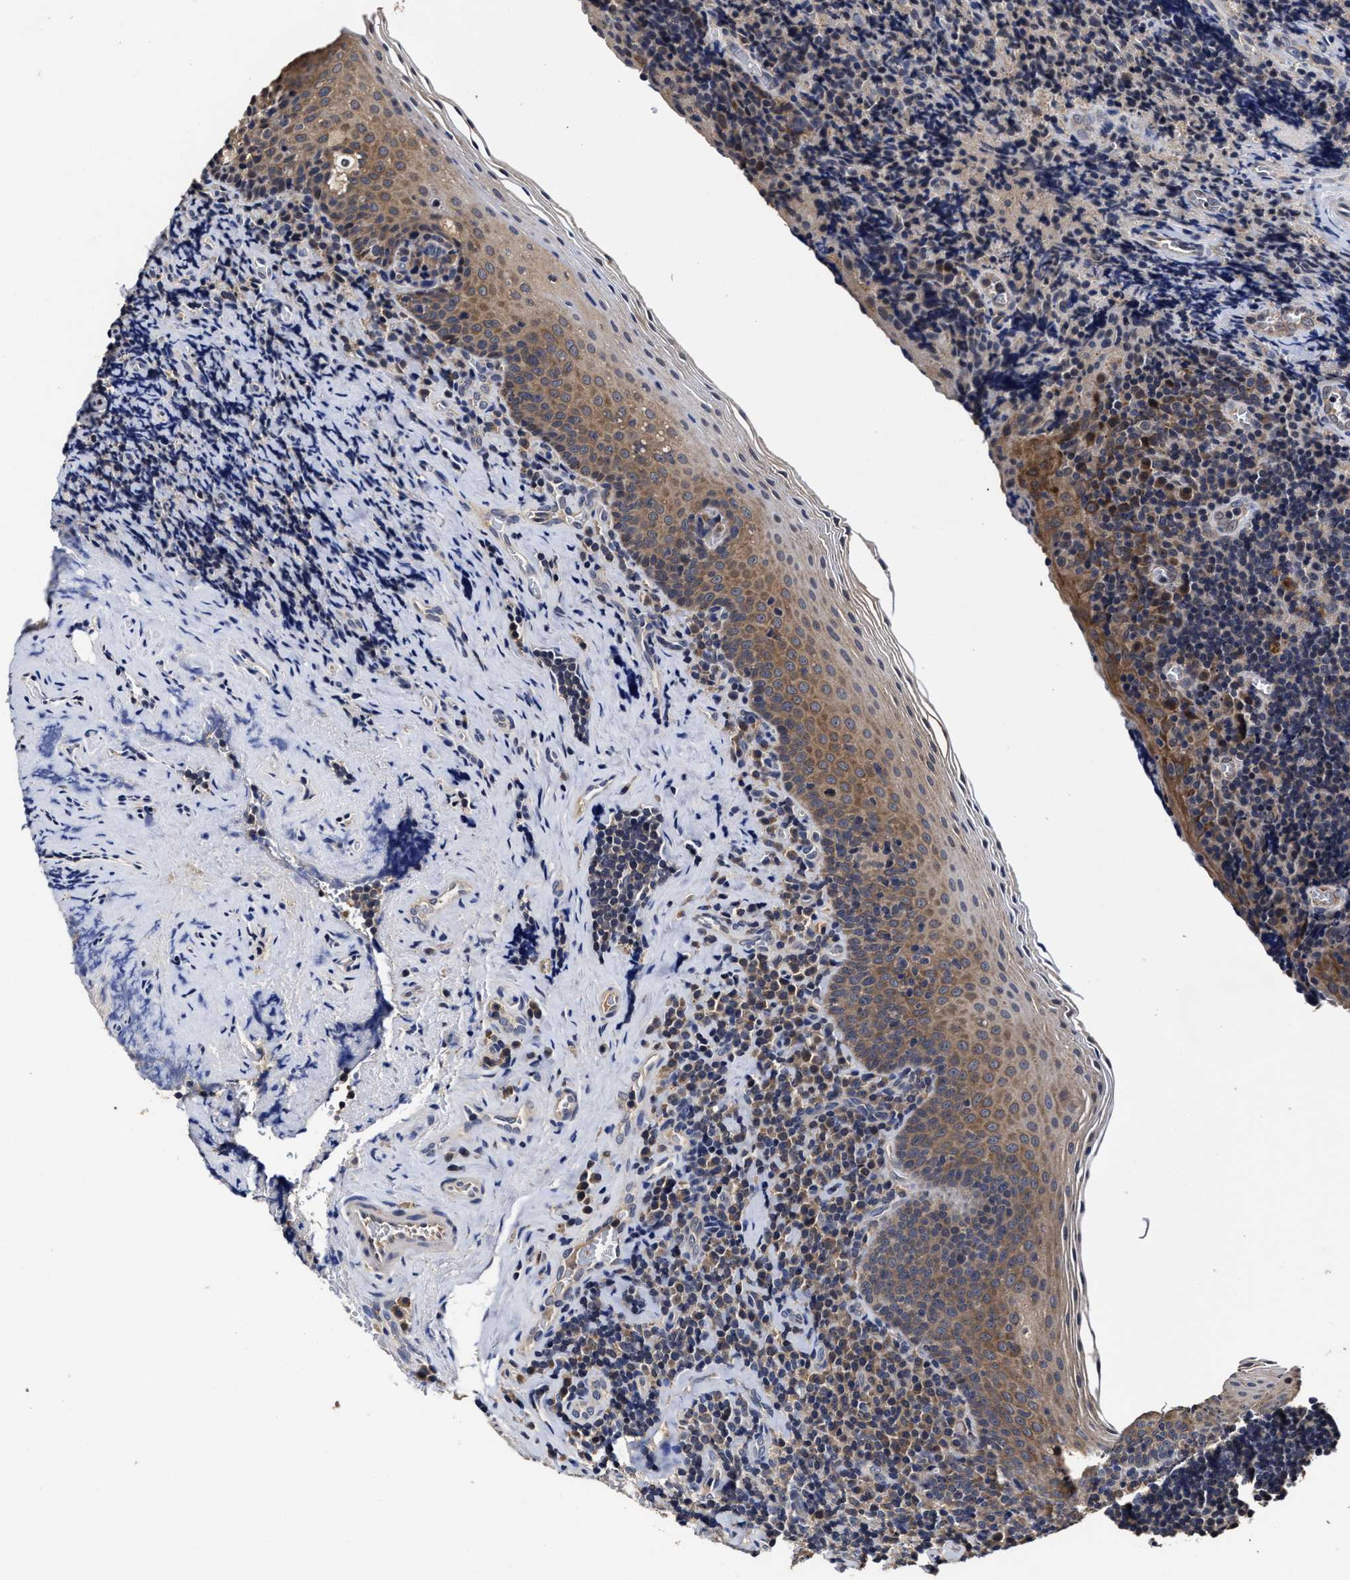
{"staining": {"intensity": "negative", "quantity": "none", "location": "none"}, "tissue": "tonsil", "cell_type": "Germinal center cells", "image_type": "normal", "snomed": [{"axis": "morphology", "description": "Normal tissue, NOS"}, {"axis": "morphology", "description": "Inflammation, NOS"}, {"axis": "topography", "description": "Tonsil"}], "caption": "IHC micrograph of normal tonsil stained for a protein (brown), which displays no expression in germinal center cells. (DAB IHC with hematoxylin counter stain).", "gene": "SOCS5", "patient": {"sex": "female", "age": 31}}